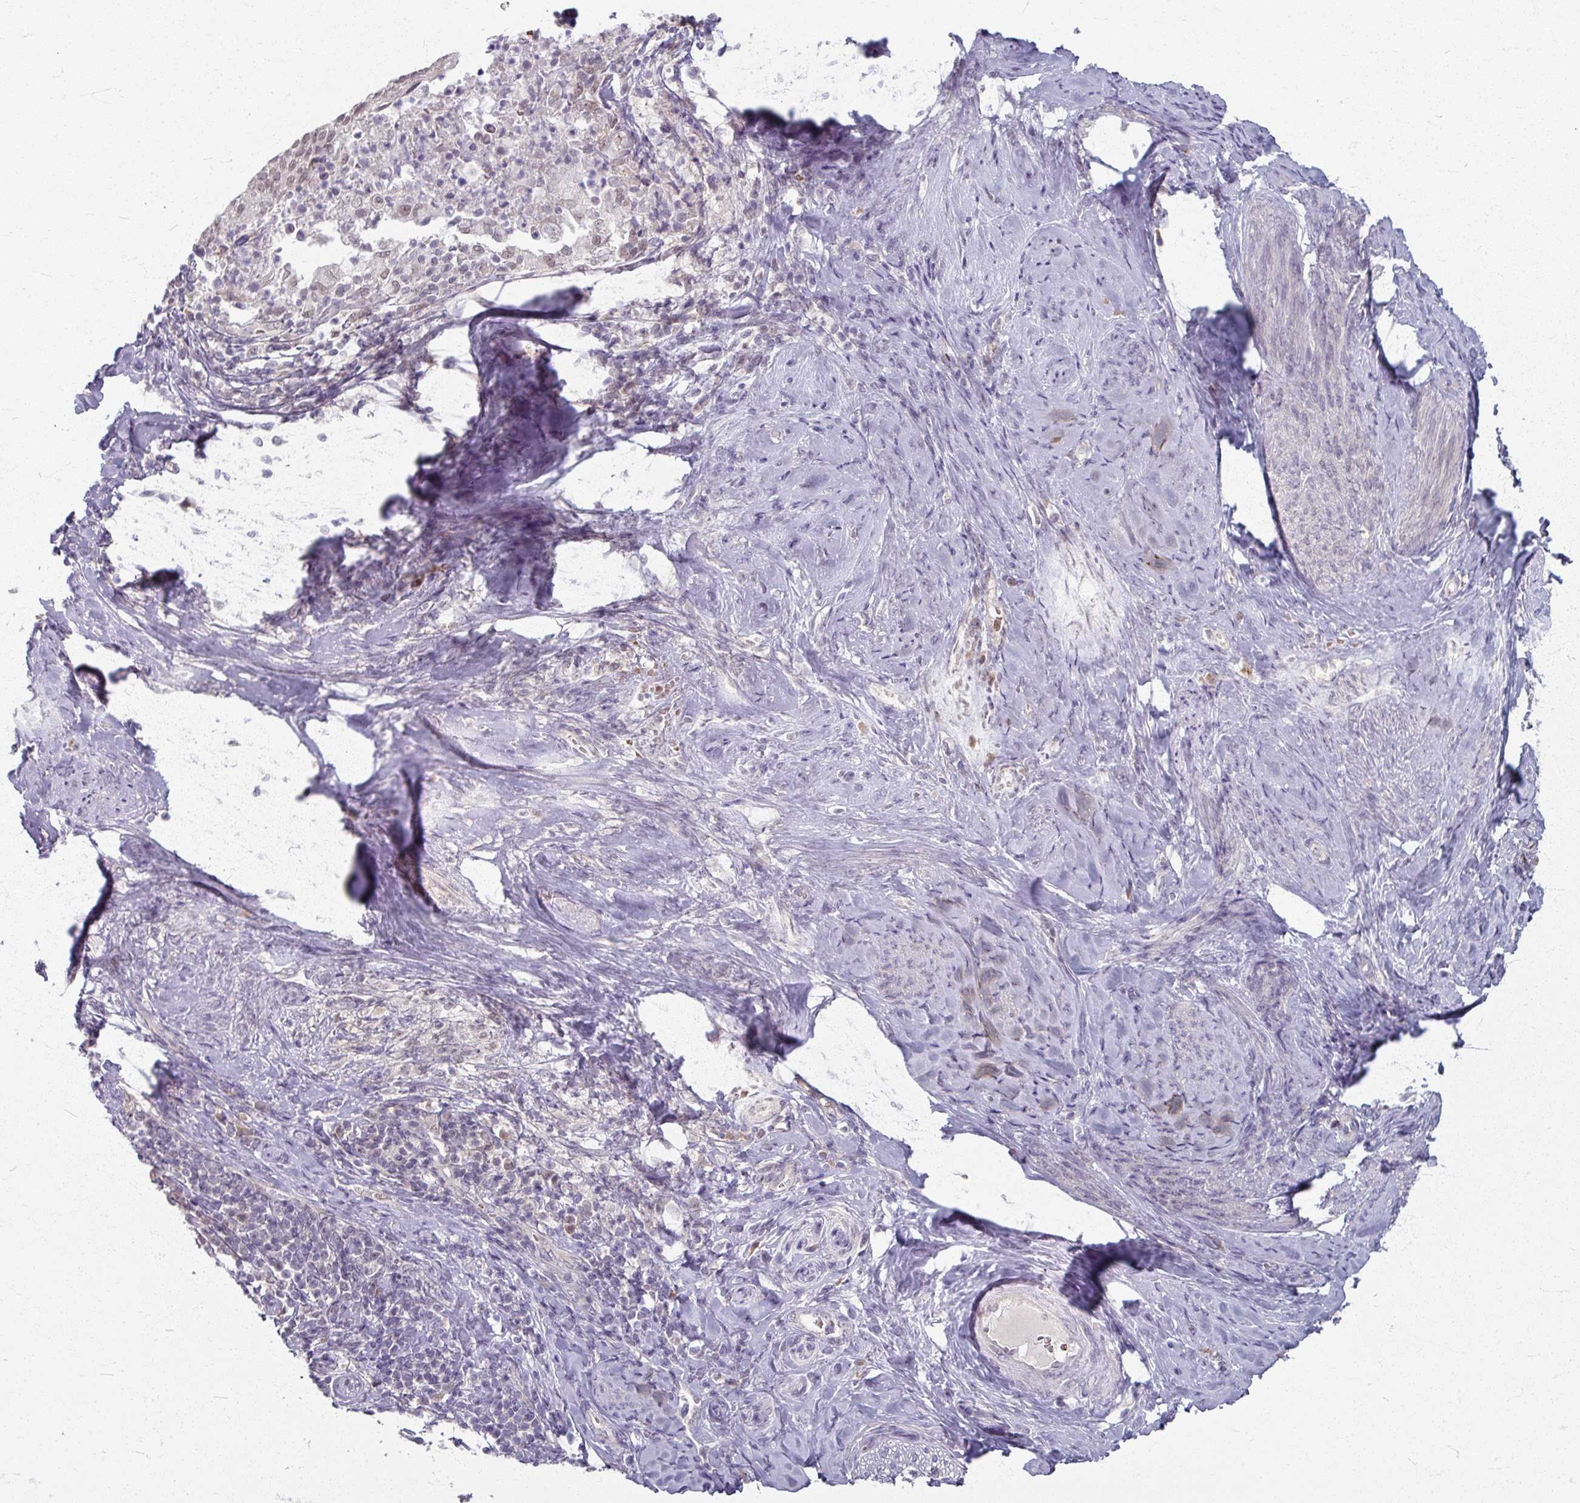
{"staining": {"intensity": "weak", "quantity": "<25%", "location": "nuclear"}, "tissue": "cervical cancer", "cell_type": "Tumor cells", "image_type": "cancer", "snomed": [{"axis": "morphology", "description": "Squamous cell carcinoma, NOS"}, {"axis": "topography", "description": "Cervix"}], "caption": "High power microscopy photomicrograph of an immunohistochemistry (IHC) micrograph of squamous cell carcinoma (cervical), revealing no significant expression in tumor cells. Nuclei are stained in blue.", "gene": "KMT5C", "patient": {"sex": "female", "age": 52}}